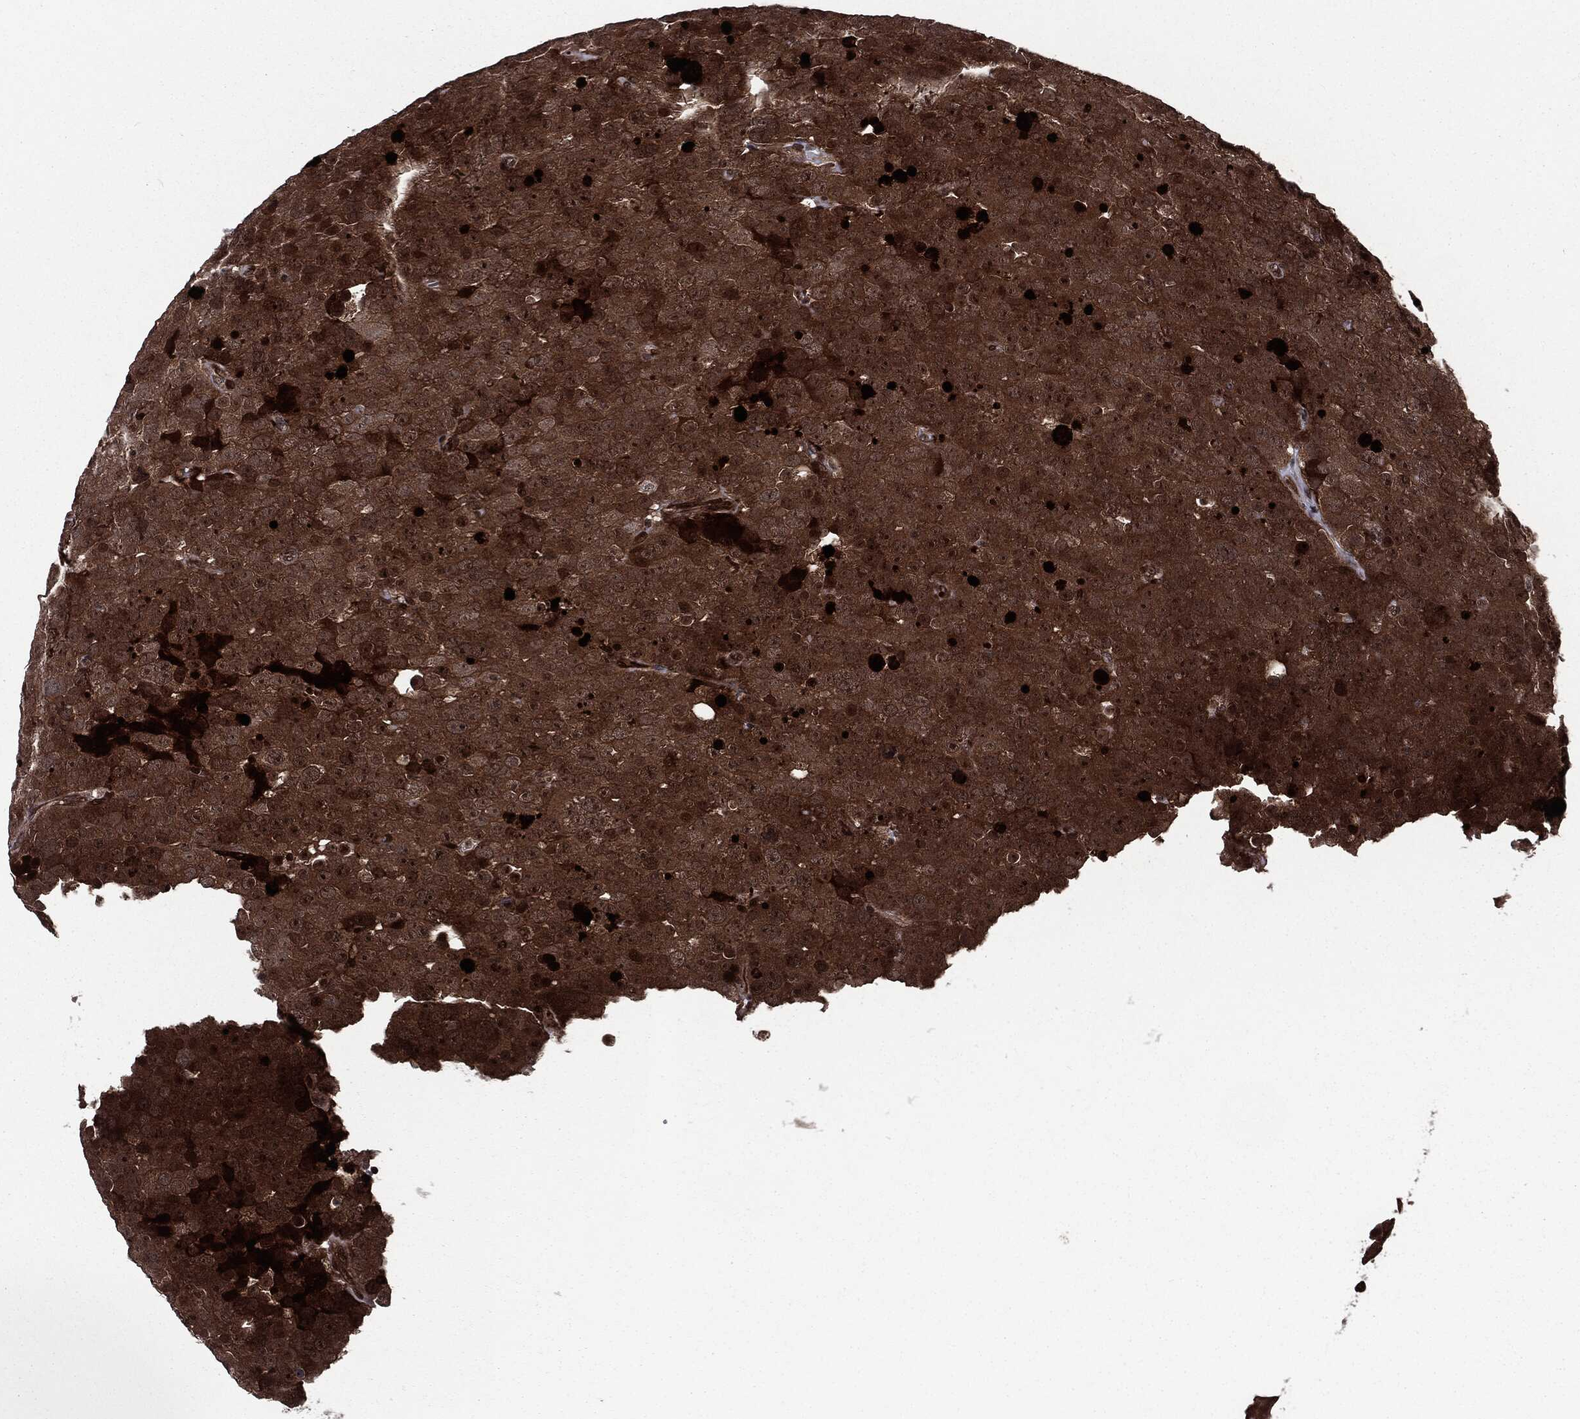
{"staining": {"intensity": "strong", "quantity": ">75%", "location": "cytoplasmic/membranous"}, "tissue": "testis cancer", "cell_type": "Tumor cells", "image_type": "cancer", "snomed": [{"axis": "morphology", "description": "Seminoma, NOS"}, {"axis": "topography", "description": "Testis"}], "caption": "This image exhibits testis seminoma stained with immunohistochemistry to label a protein in brown. The cytoplasmic/membranous of tumor cells show strong positivity for the protein. Nuclei are counter-stained blue.", "gene": "SMAD4", "patient": {"sex": "male", "age": 71}}